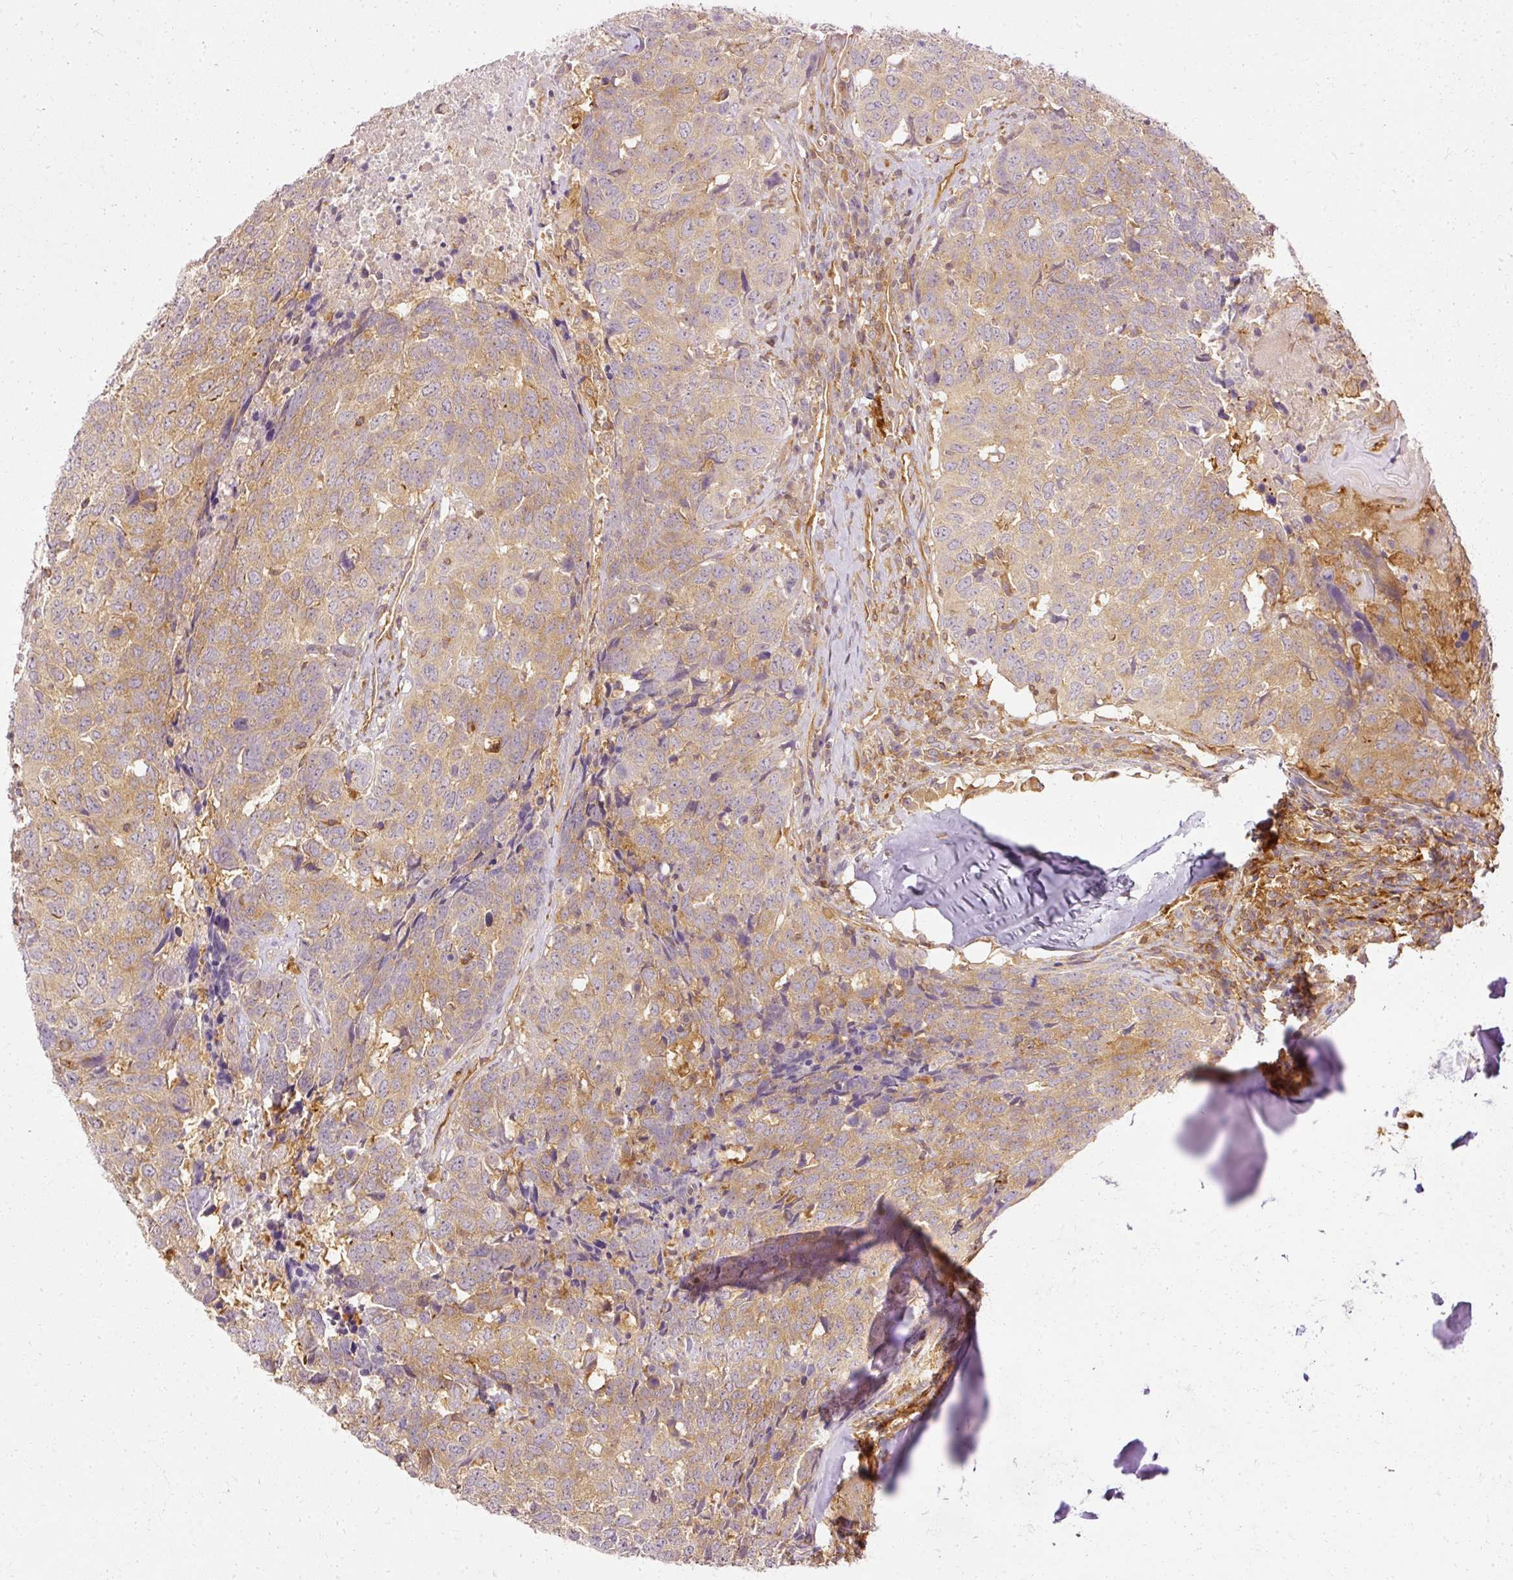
{"staining": {"intensity": "weak", "quantity": ">75%", "location": "cytoplasmic/membranous"}, "tissue": "head and neck cancer", "cell_type": "Tumor cells", "image_type": "cancer", "snomed": [{"axis": "morphology", "description": "Normal tissue, NOS"}, {"axis": "morphology", "description": "Squamous cell carcinoma, NOS"}, {"axis": "topography", "description": "Skeletal muscle"}, {"axis": "topography", "description": "Vascular tissue"}, {"axis": "topography", "description": "Peripheral nerve tissue"}, {"axis": "topography", "description": "Head-Neck"}], "caption": "Immunohistochemical staining of squamous cell carcinoma (head and neck) reveals weak cytoplasmic/membranous protein positivity in about >75% of tumor cells.", "gene": "ARMH3", "patient": {"sex": "male", "age": 66}}